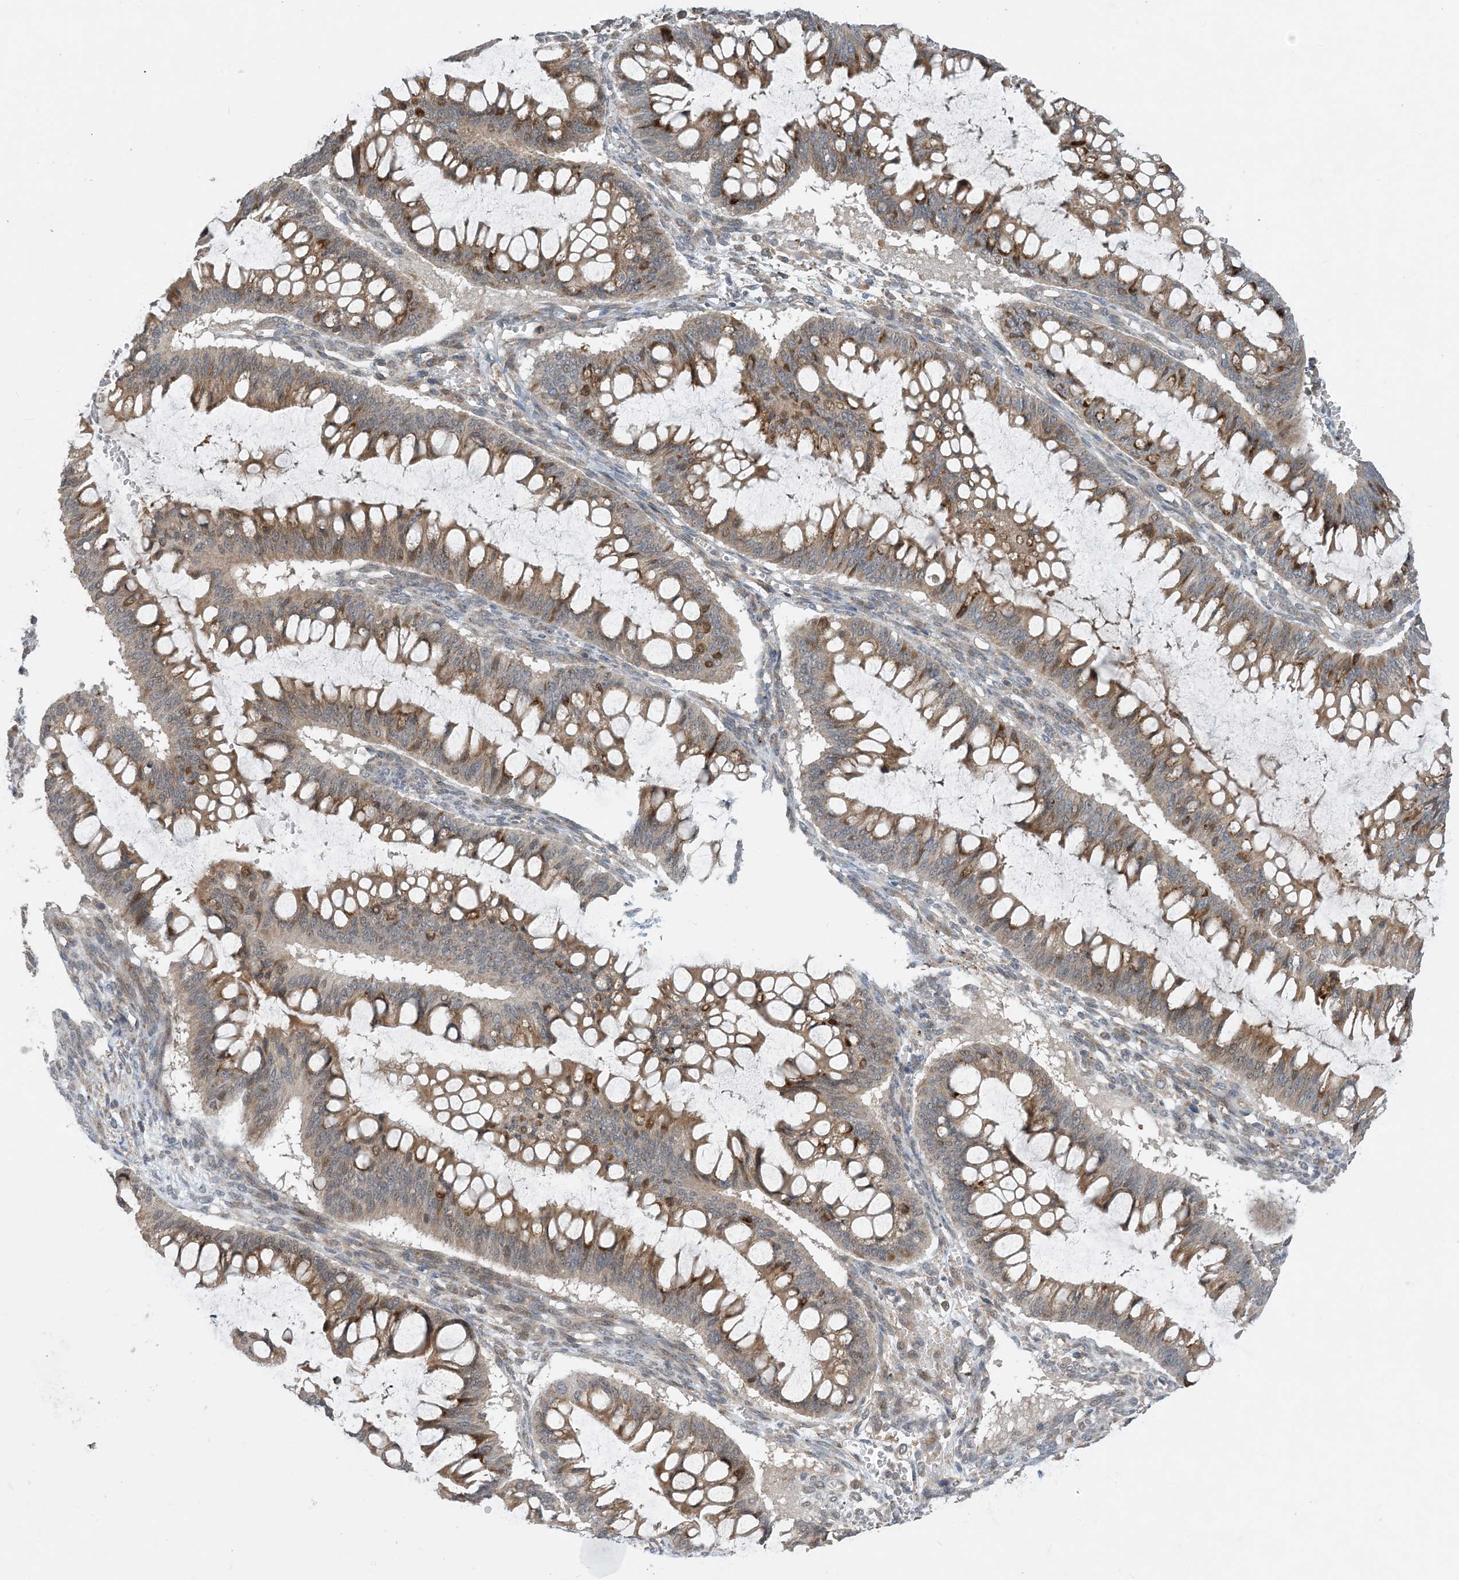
{"staining": {"intensity": "moderate", "quantity": "25%-75%", "location": "cytoplasmic/membranous"}, "tissue": "ovarian cancer", "cell_type": "Tumor cells", "image_type": "cancer", "snomed": [{"axis": "morphology", "description": "Cystadenocarcinoma, mucinous, NOS"}, {"axis": "topography", "description": "Ovary"}], "caption": "DAB immunohistochemical staining of human ovarian mucinous cystadenocarcinoma shows moderate cytoplasmic/membranous protein positivity in about 25%-75% of tumor cells. (Stains: DAB in brown, nuclei in blue, Microscopy: brightfield microscopy at high magnification).", "gene": "PHOSPHO2", "patient": {"sex": "female", "age": 73}}